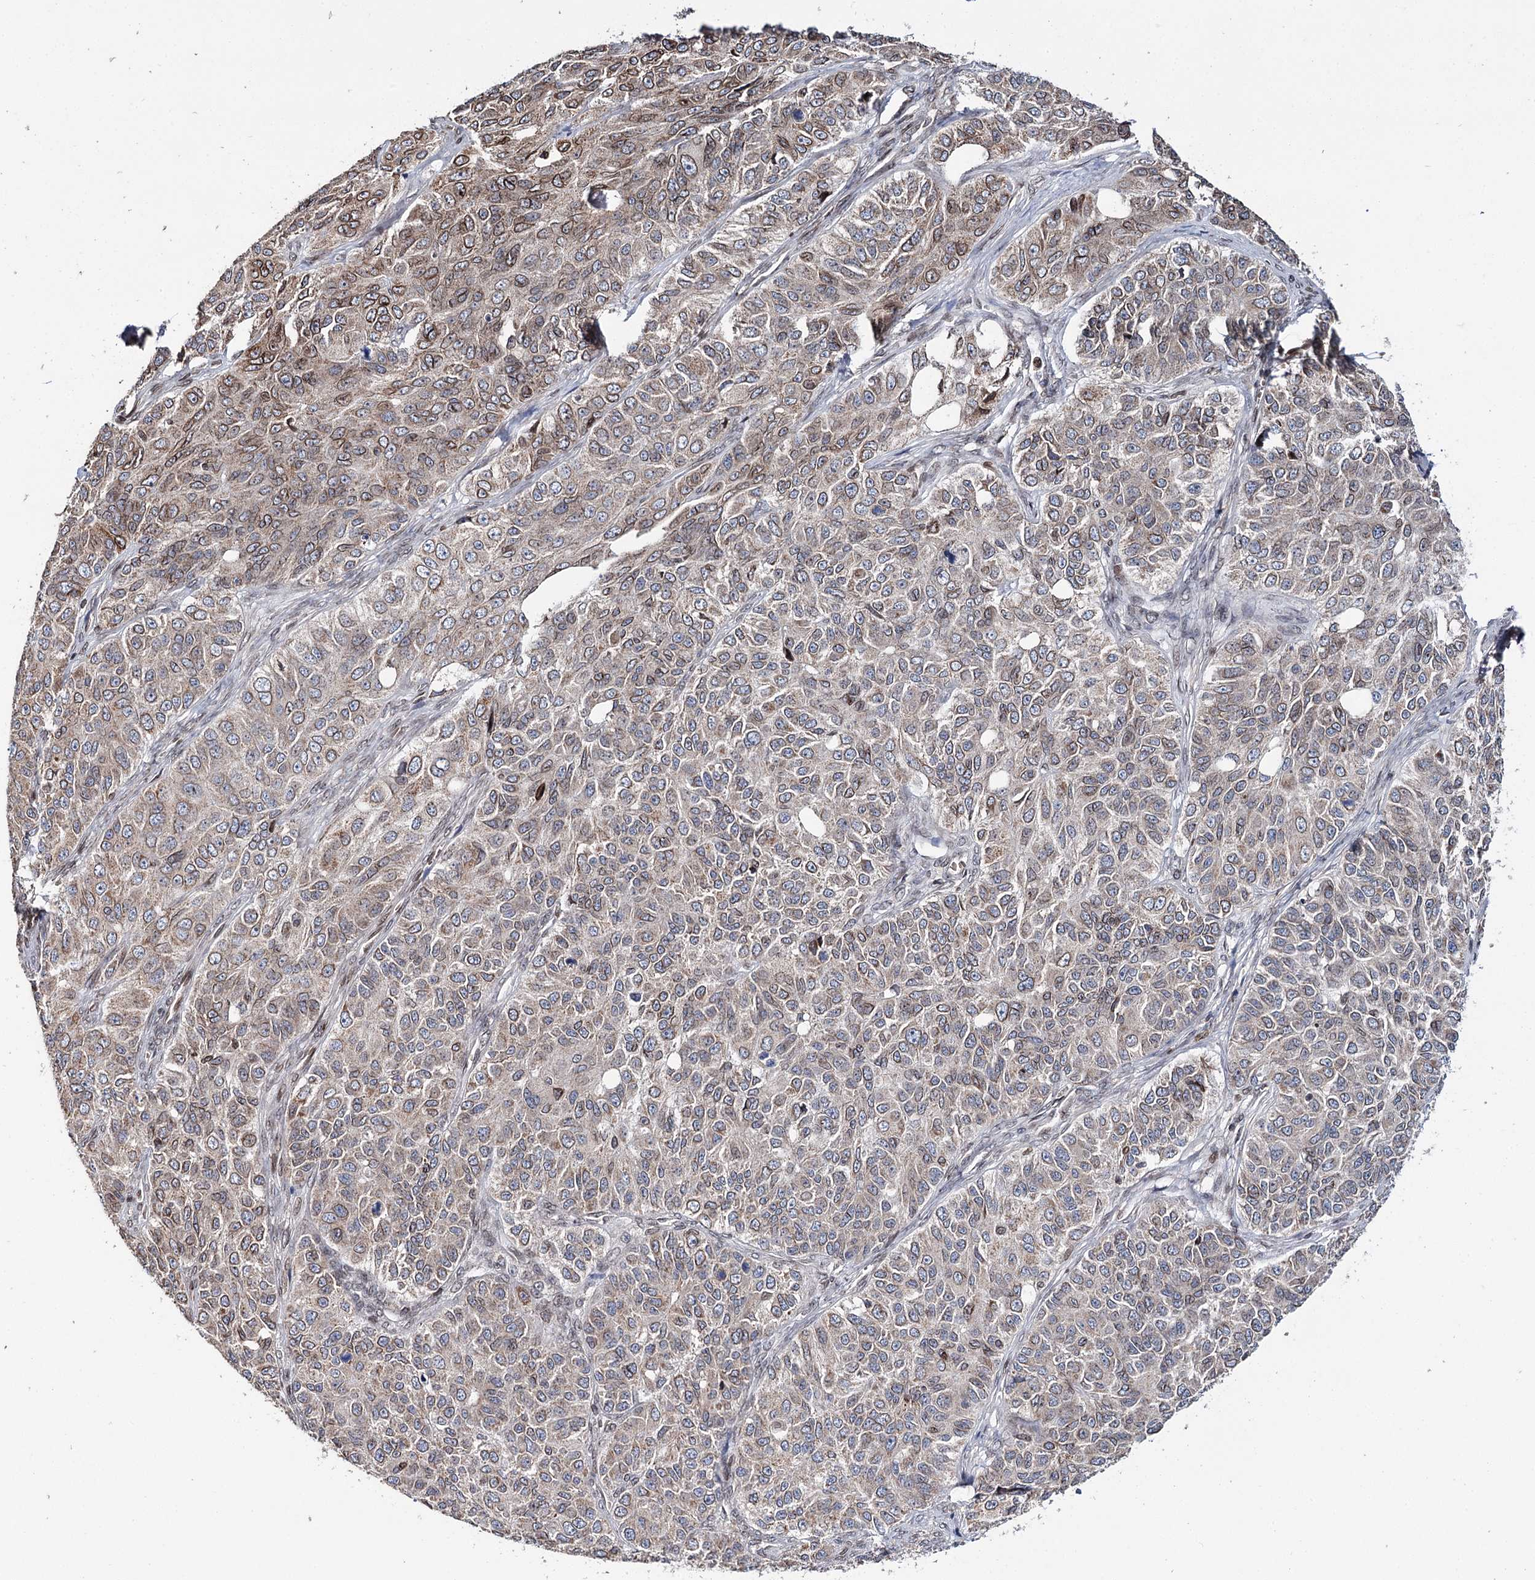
{"staining": {"intensity": "moderate", "quantity": "25%-75%", "location": "cytoplasmic/membranous,nuclear"}, "tissue": "ovarian cancer", "cell_type": "Tumor cells", "image_type": "cancer", "snomed": [{"axis": "morphology", "description": "Carcinoma, endometroid"}, {"axis": "topography", "description": "Ovary"}], "caption": "Protein staining shows moderate cytoplasmic/membranous and nuclear staining in approximately 25%-75% of tumor cells in endometroid carcinoma (ovarian).", "gene": "CFAP46", "patient": {"sex": "female", "age": 51}}